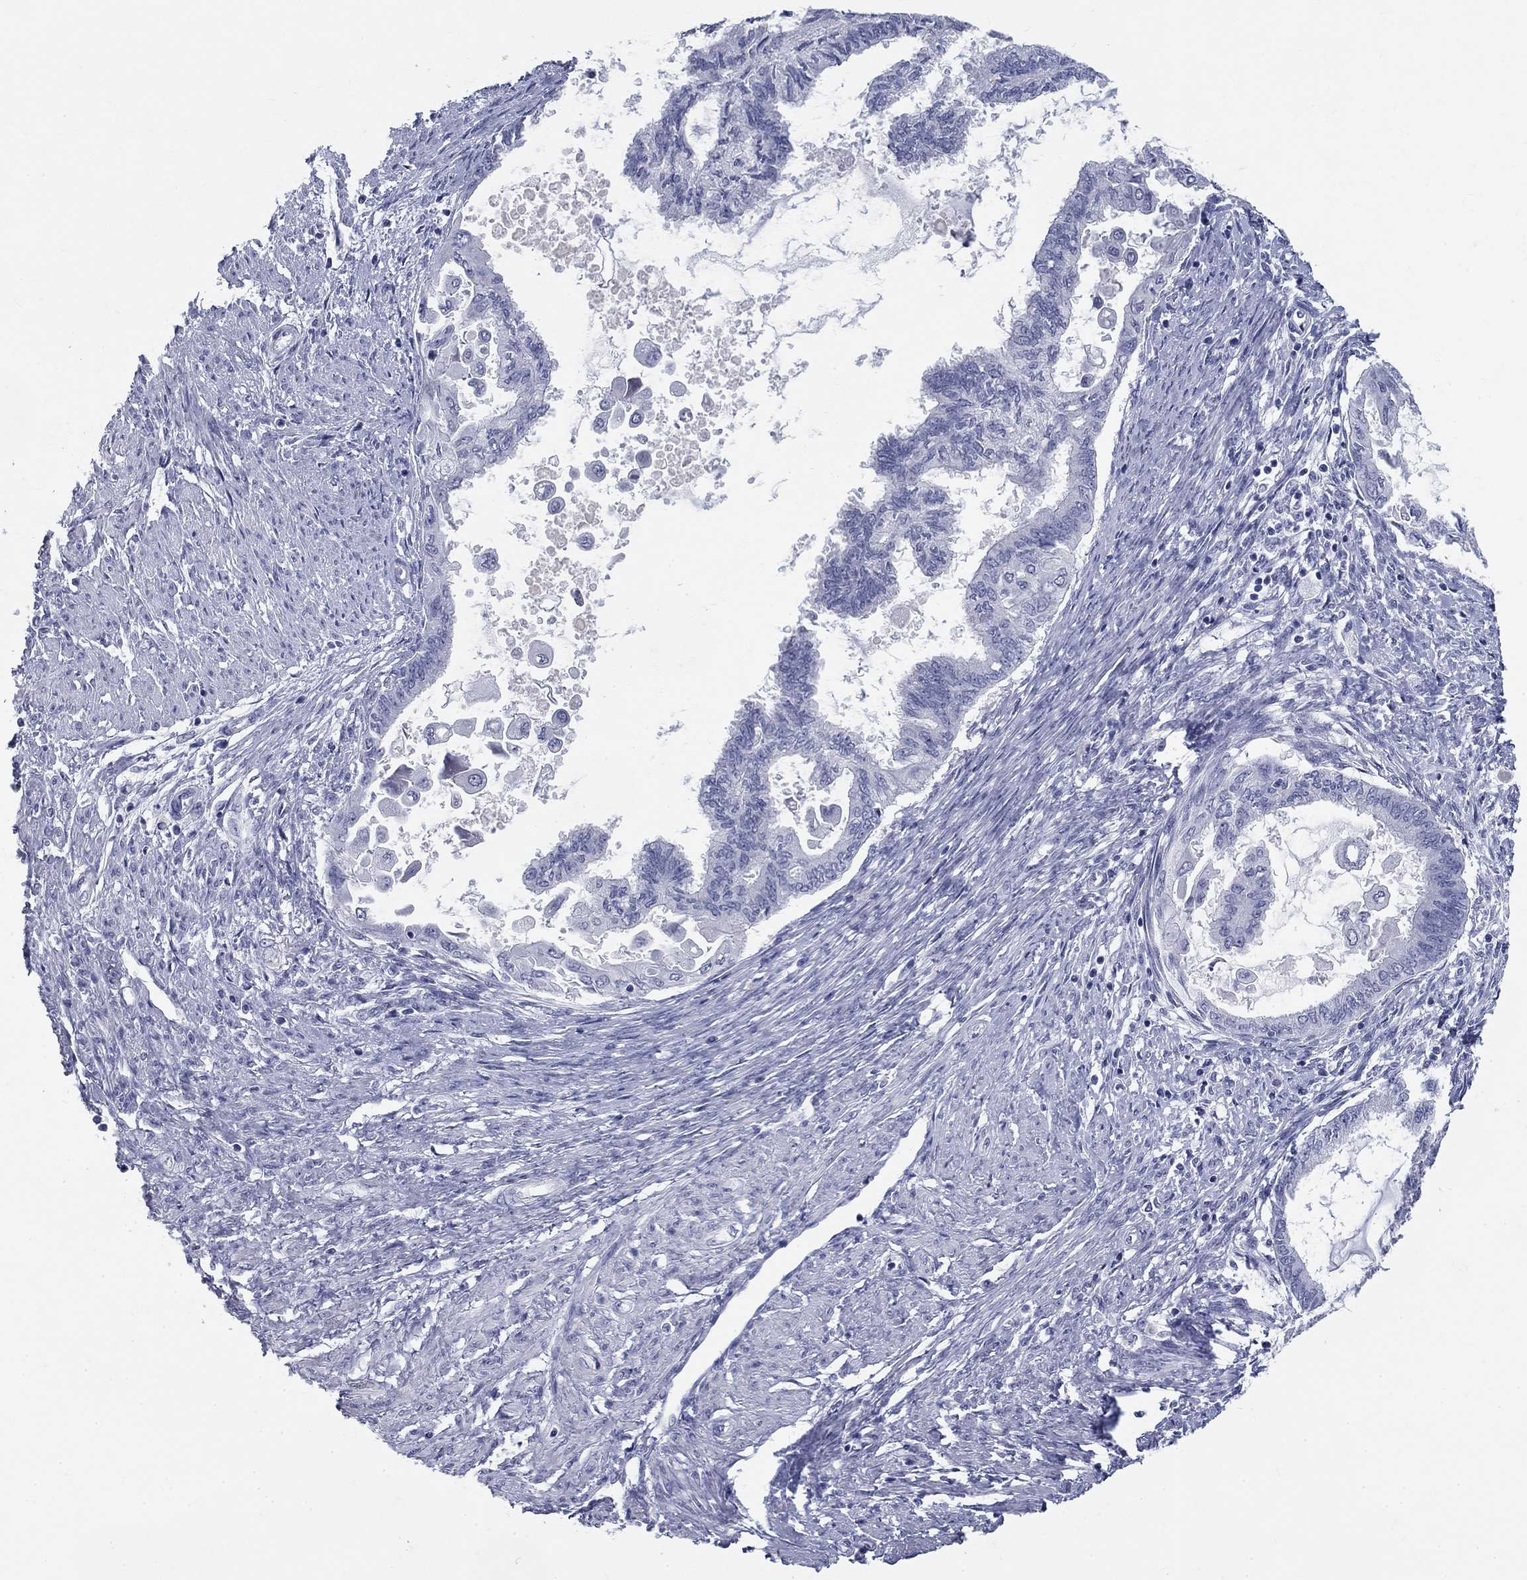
{"staining": {"intensity": "negative", "quantity": "none", "location": "none"}, "tissue": "endometrial cancer", "cell_type": "Tumor cells", "image_type": "cancer", "snomed": [{"axis": "morphology", "description": "Adenocarcinoma, NOS"}, {"axis": "topography", "description": "Endometrium"}], "caption": "The immunohistochemistry (IHC) micrograph has no significant staining in tumor cells of endometrial adenocarcinoma tissue.", "gene": "ELAVL4", "patient": {"sex": "female", "age": 86}}